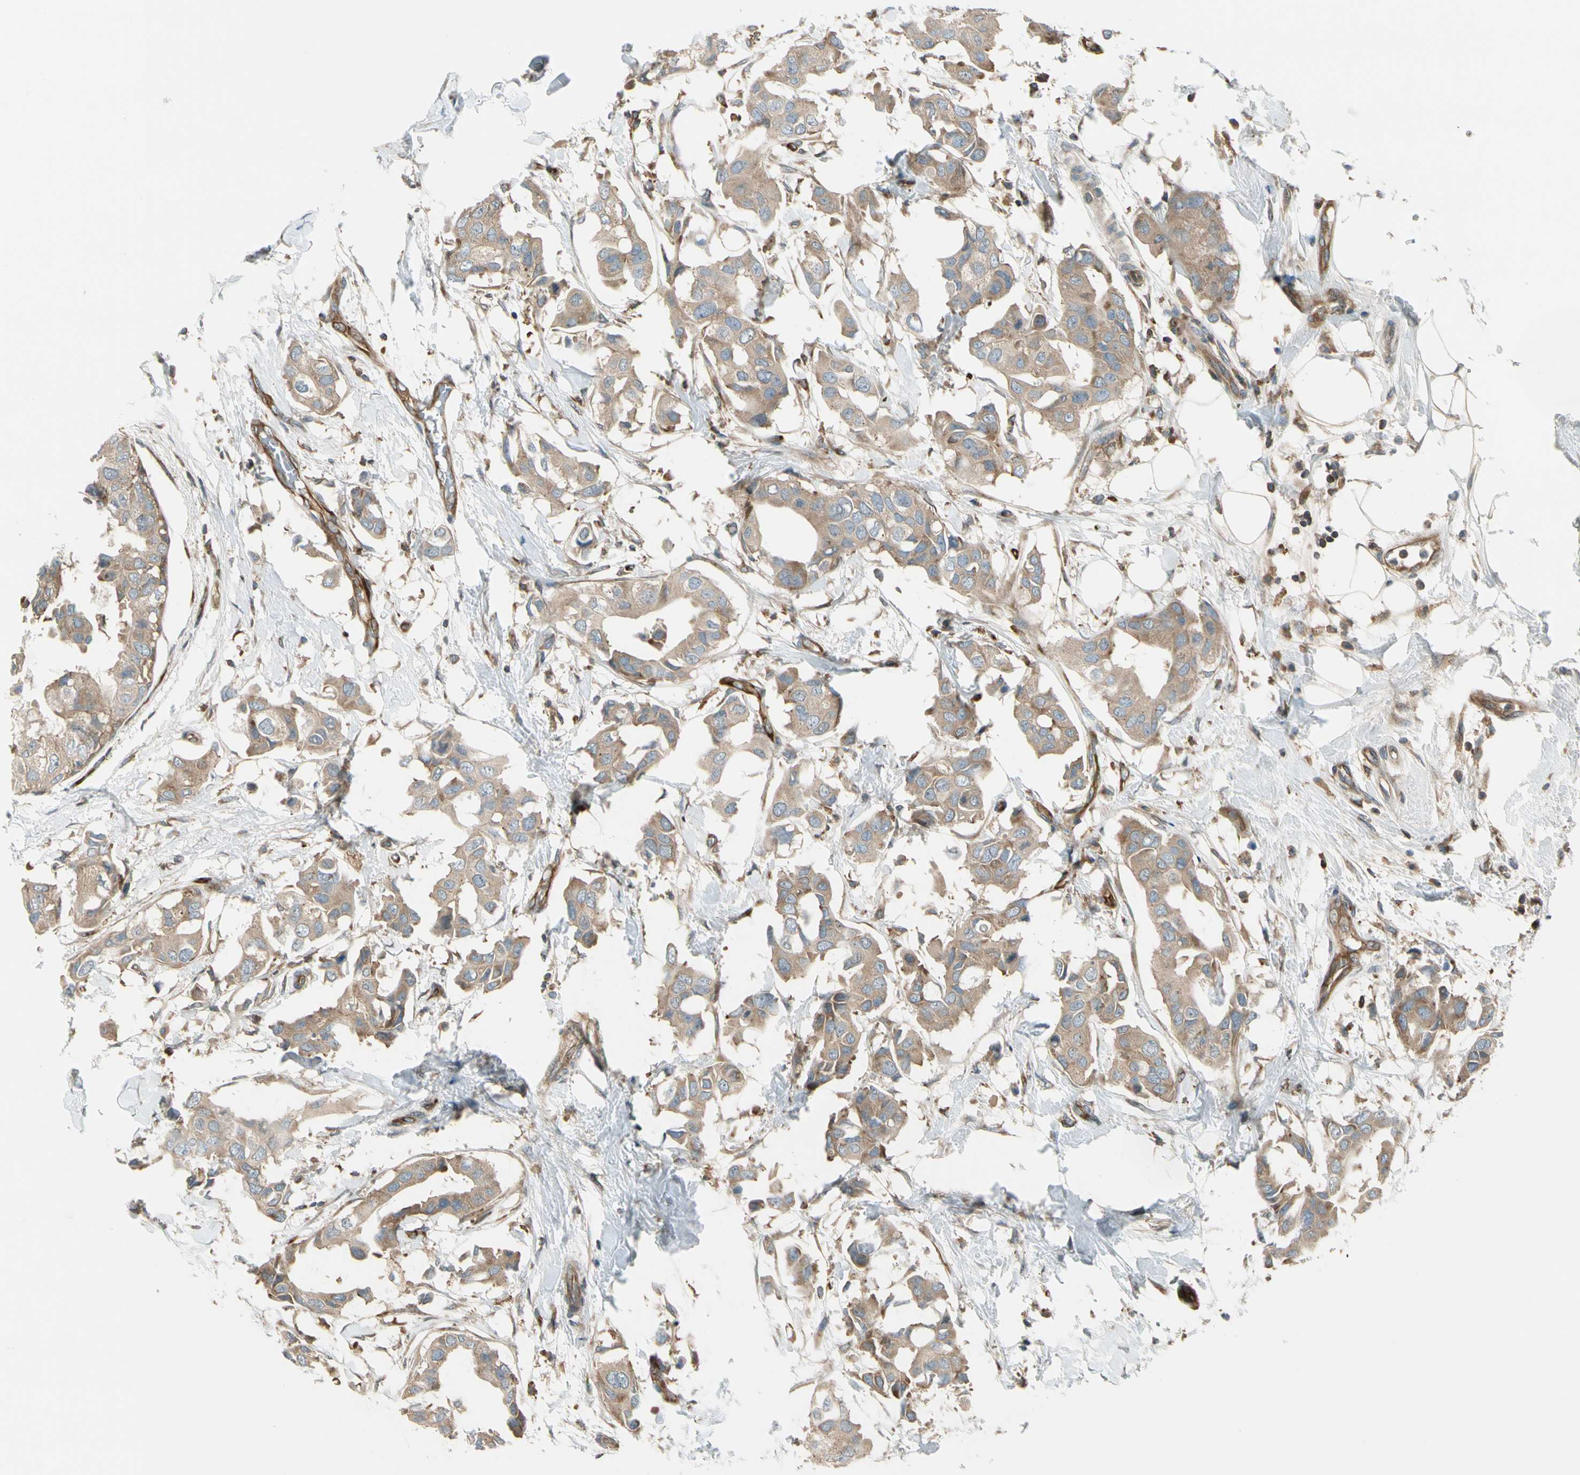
{"staining": {"intensity": "weak", "quantity": ">75%", "location": "cytoplasmic/membranous"}, "tissue": "breast cancer", "cell_type": "Tumor cells", "image_type": "cancer", "snomed": [{"axis": "morphology", "description": "Duct carcinoma"}, {"axis": "topography", "description": "Breast"}], "caption": "There is low levels of weak cytoplasmic/membranous expression in tumor cells of breast cancer (intraductal carcinoma), as demonstrated by immunohistochemical staining (brown color).", "gene": "TRIO", "patient": {"sex": "female", "age": 40}}